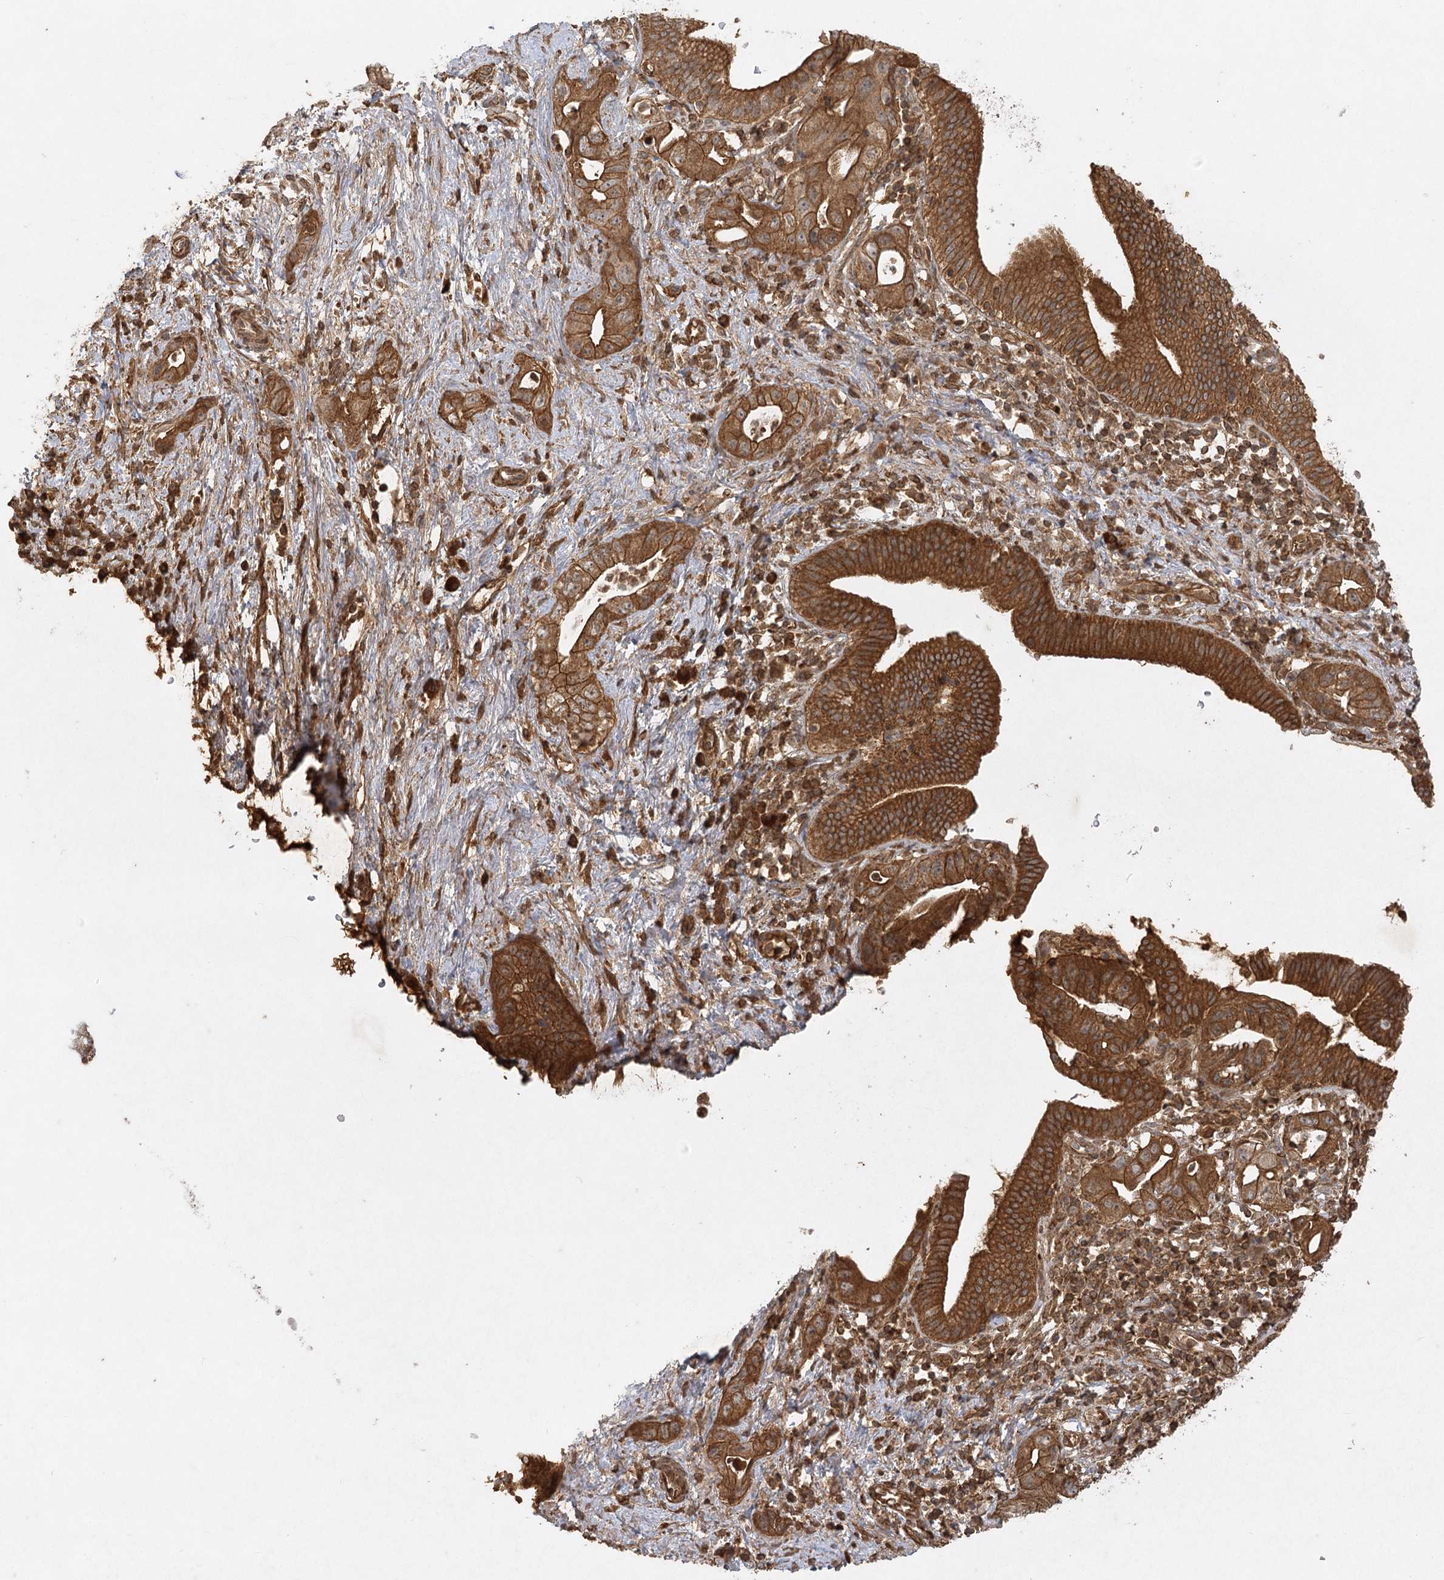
{"staining": {"intensity": "moderate", "quantity": ">75%", "location": "cytoplasmic/membranous"}, "tissue": "pancreatic cancer", "cell_type": "Tumor cells", "image_type": "cancer", "snomed": [{"axis": "morphology", "description": "Adenocarcinoma, NOS"}, {"axis": "topography", "description": "Pancreas"}], "caption": "Adenocarcinoma (pancreatic) stained for a protein demonstrates moderate cytoplasmic/membranous positivity in tumor cells.", "gene": "ARL13A", "patient": {"sex": "female", "age": 73}}